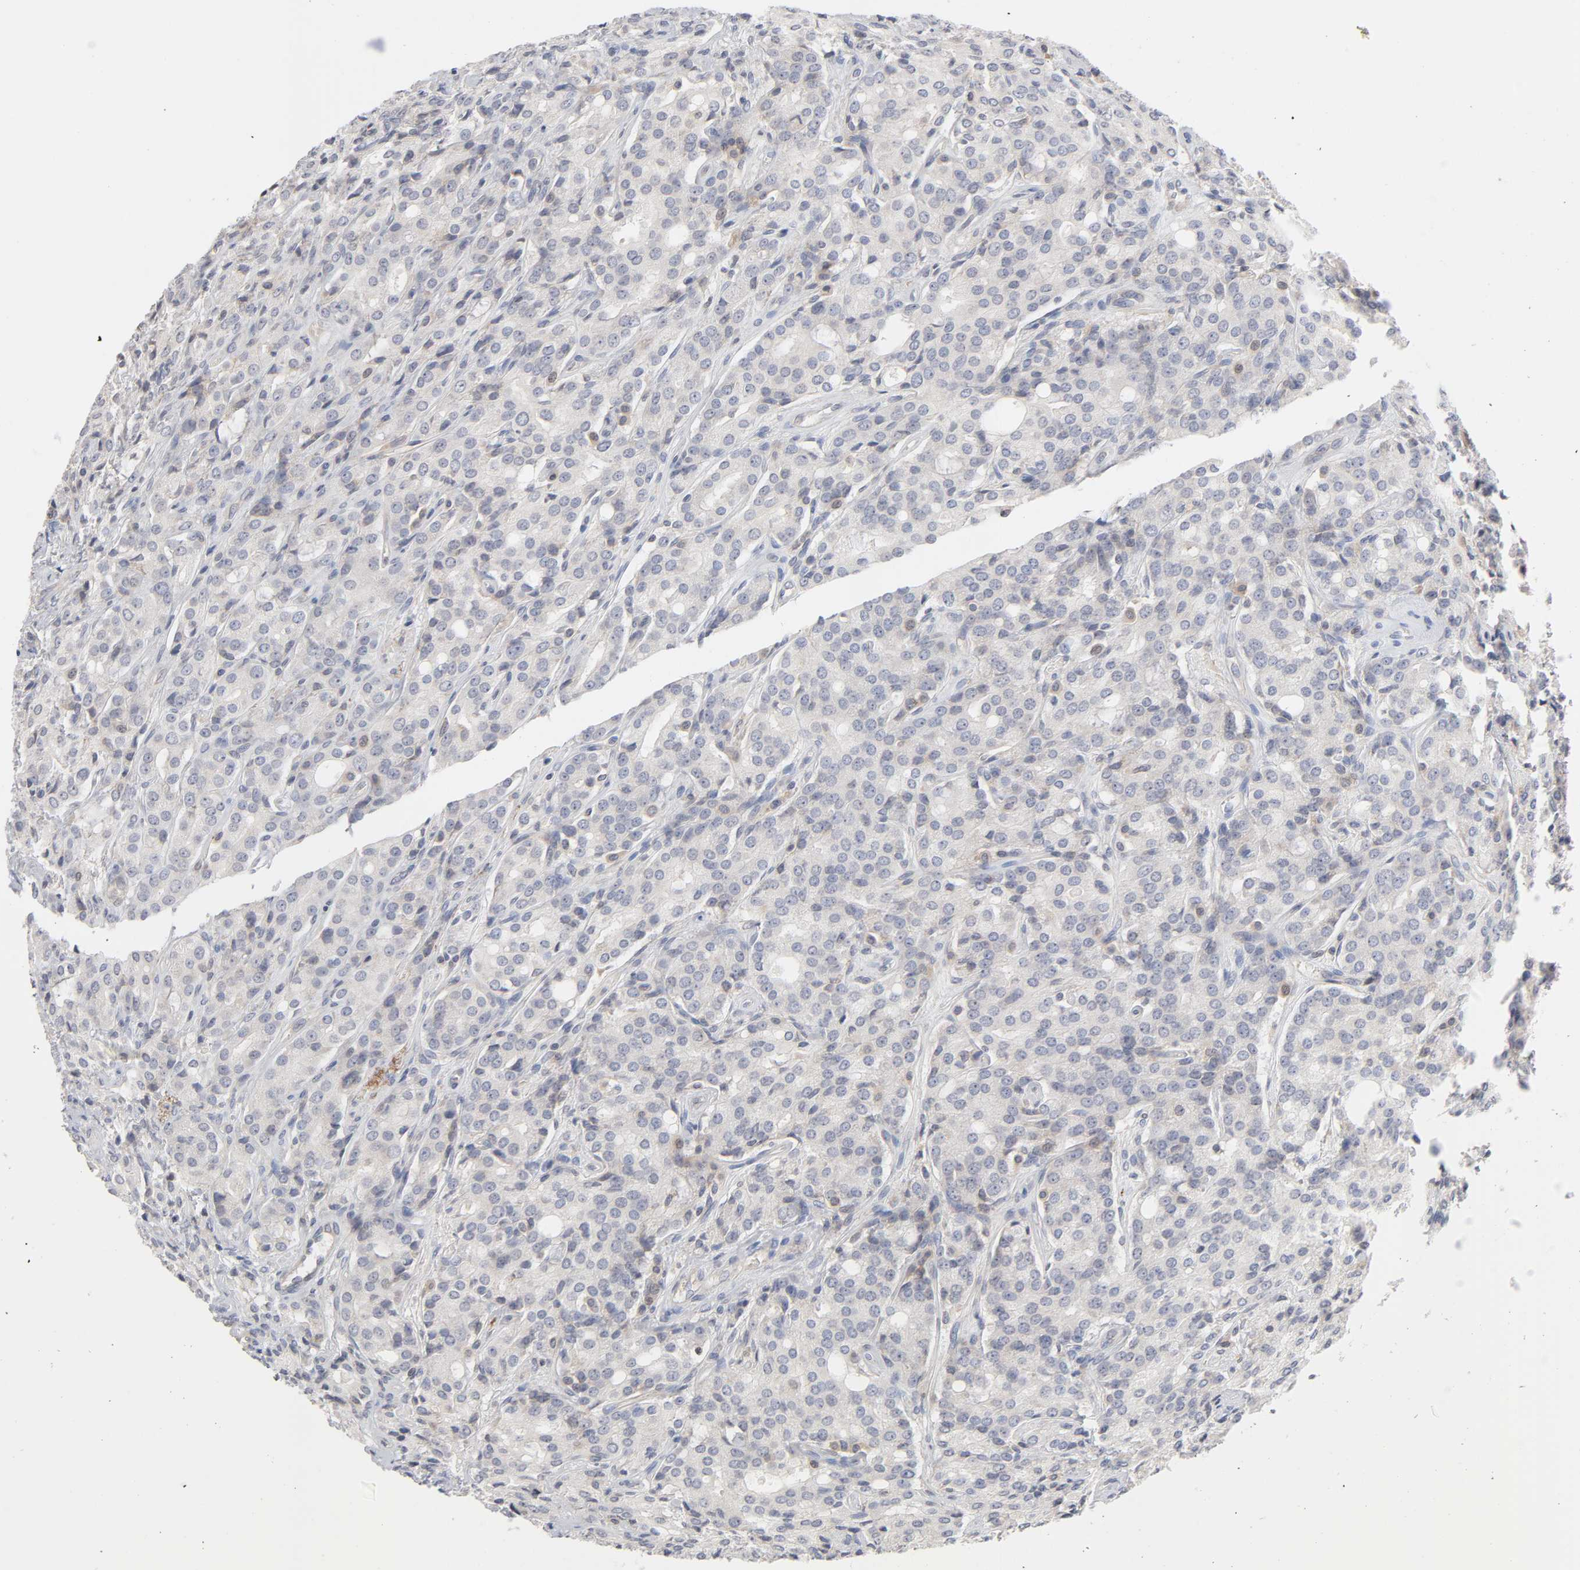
{"staining": {"intensity": "weak", "quantity": "<25%", "location": "cytoplasmic/membranous"}, "tissue": "prostate cancer", "cell_type": "Tumor cells", "image_type": "cancer", "snomed": [{"axis": "morphology", "description": "Adenocarcinoma, High grade"}, {"axis": "topography", "description": "Prostate"}], "caption": "Protein analysis of prostate cancer (high-grade adenocarcinoma) exhibits no significant expression in tumor cells.", "gene": "IL4R", "patient": {"sex": "male", "age": 72}}